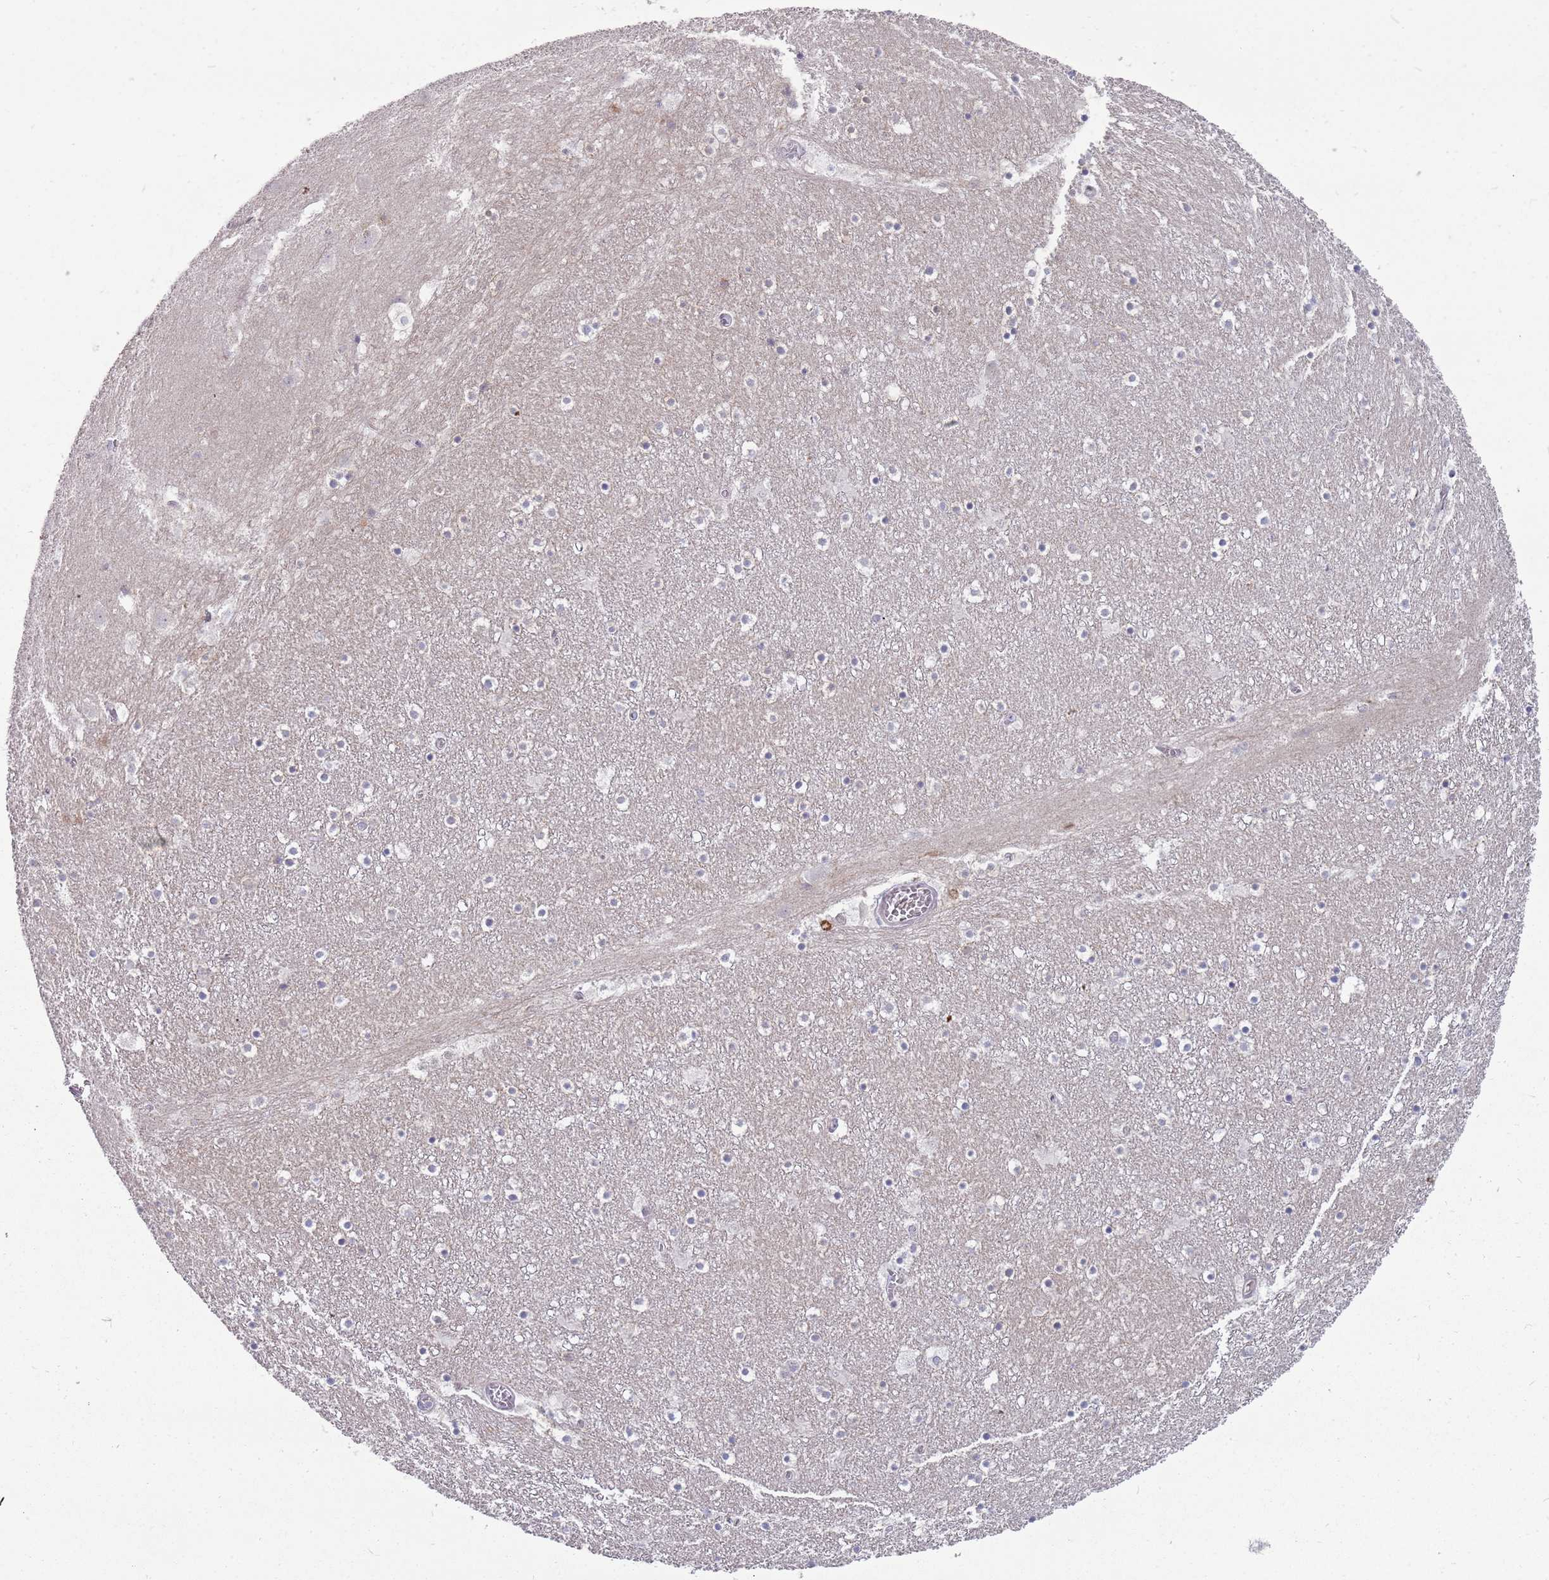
{"staining": {"intensity": "negative", "quantity": "none", "location": "none"}, "tissue": "caudate", "cell_type": "Glial cells", "image_type": "normal", "snomed": [{"axis": "morphology", "description": "Normal tissue, NOS"}, {"axis": "topography", "description": "Lateral ventricle wall"}], "caption": "Immunohistochemistry (IHC) of unremarkable human caudate shows no staining in glial cells. (DAB immunohistochemistry (IHC) visualized using brightfield microscopy, high magnification).", "gene": "DIPK1C", "patient": {"sex": "male", "age": 45}}